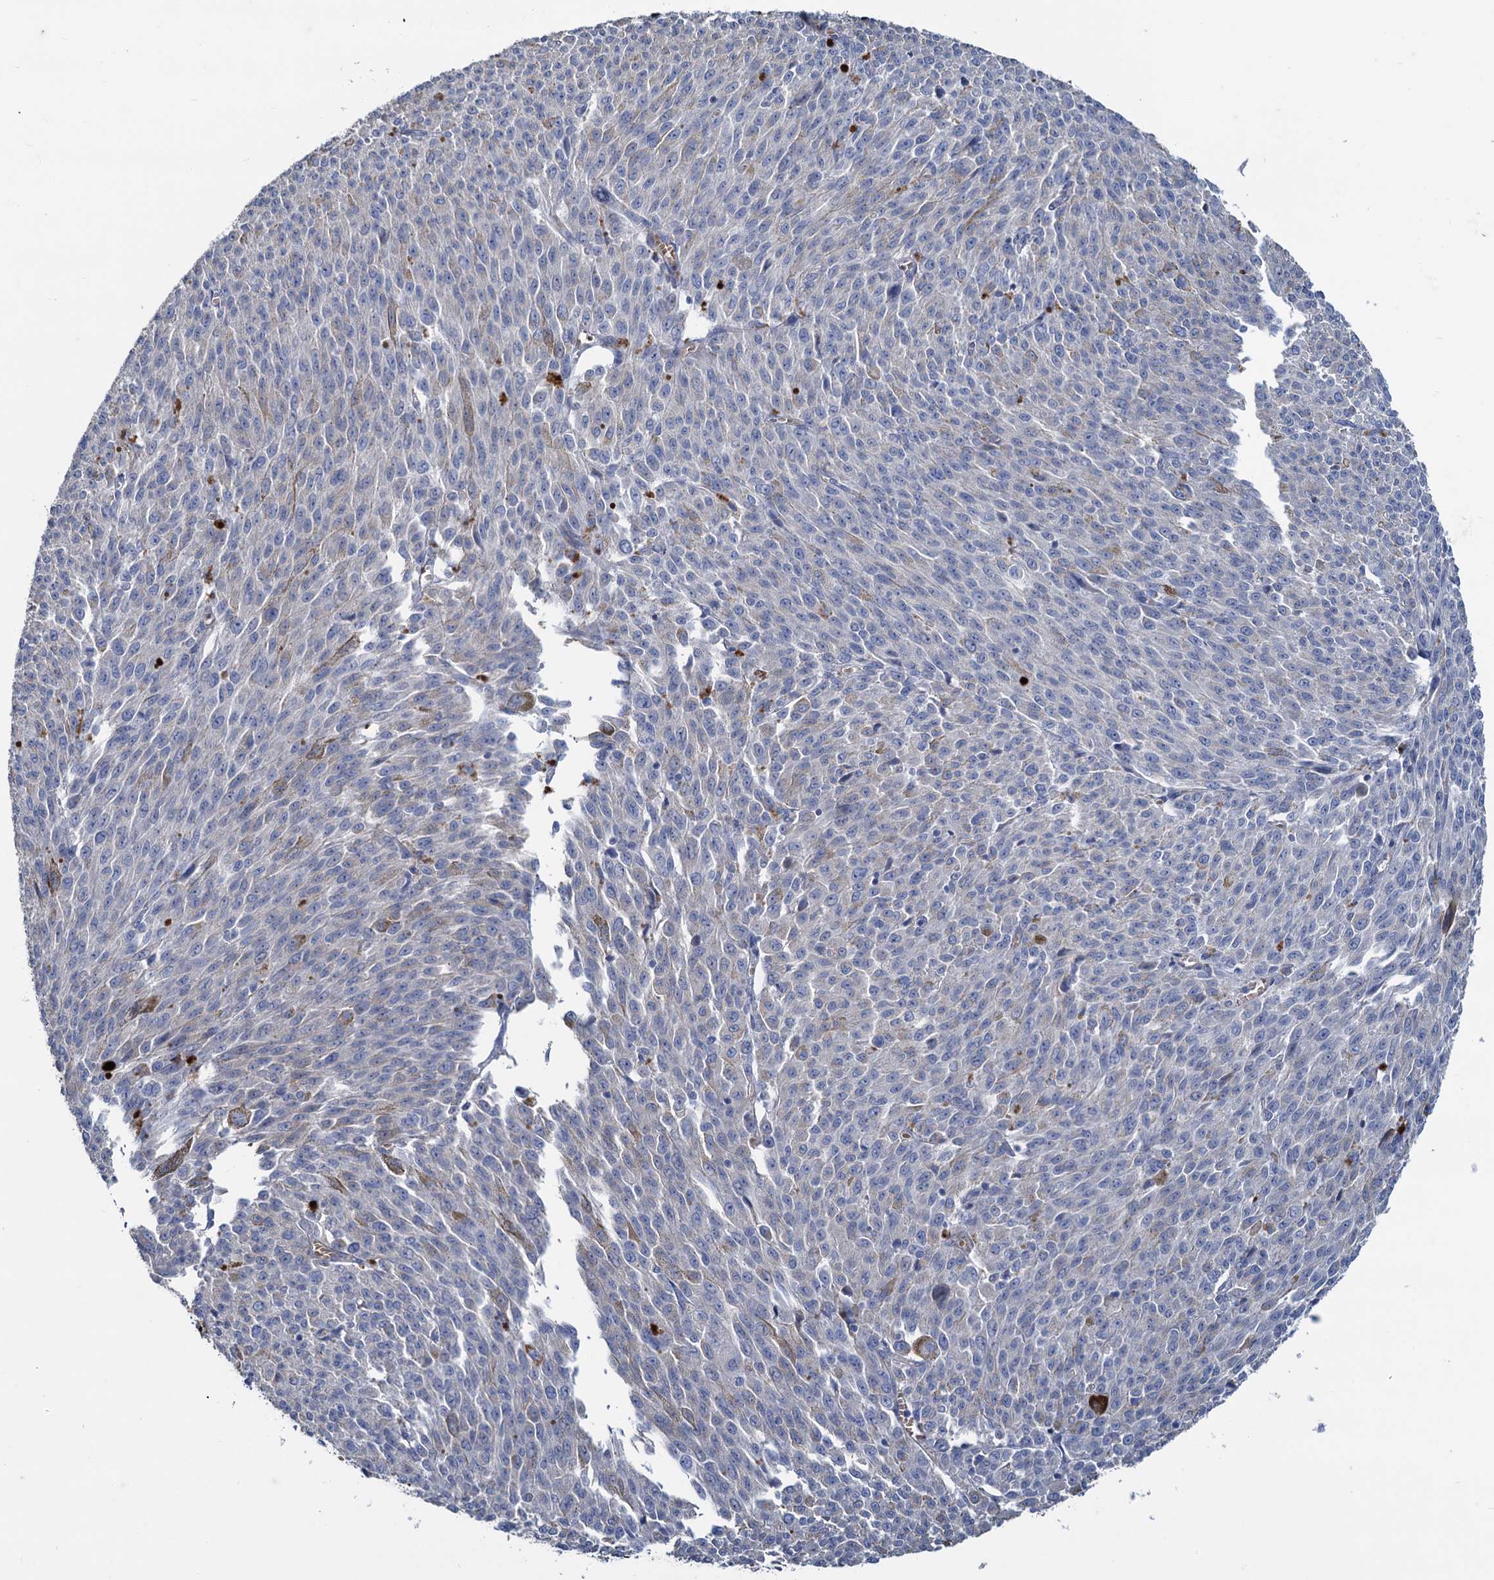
{"staining": {"intensity": "negative", "quantity": "none", "location": "none"}, "tissue": "melanoma", "cell_type": "Tumor cells", "image_type": "cancer", "snomed": [{"axis": "morphology", "description": "Malignant melanoma, NOS"}, {"axis": "topography", "description": "Skin"}], "caption": "Melanoma was stained to show a protein in brown. There is no significant staining in tumor cells.", "gene": "SMCO3", "patient": {"sex": "female", "age": 52}}